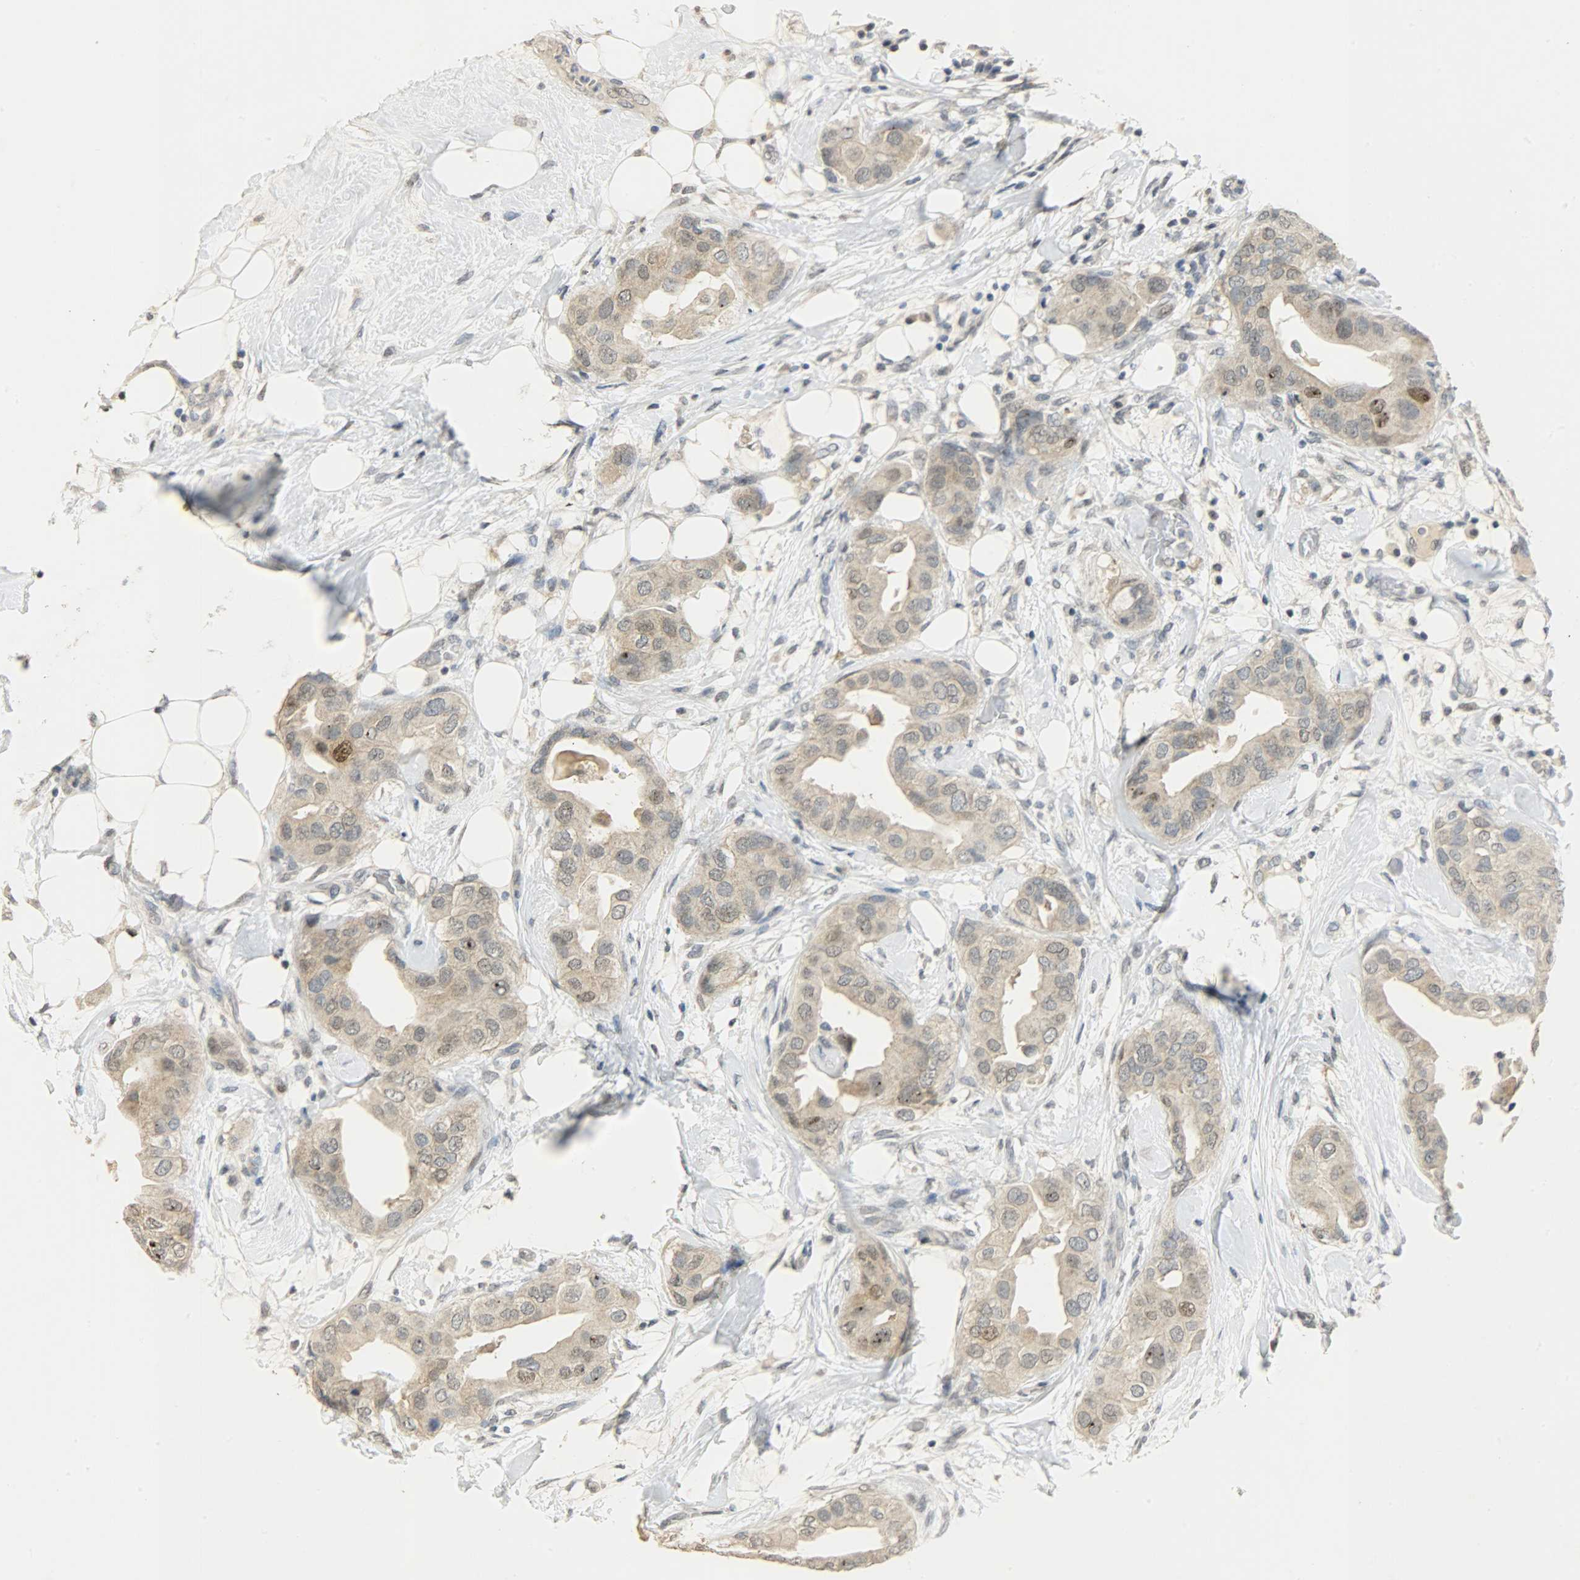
{"staining": {"intensity": "weak", "quantity": ">75%", "location": "cytoplasmic/membranous"}, "tissue": "breast cancer", "cell_type": "Tumor cells", "image_type": "cancer", "snomed": [{"axis": "morphology", "description": "Duct carcinoma"}, {"axis": "topography", "description": "Breast"}], "caption": "The immunohistochemical stain highlights weak cytoplasmic/membranous expression in tumor cells of breast infiltrating ductal carcinoma tissue.", "gene": "DNAJB6", "patient": {"sex": "female", "age": 40}}